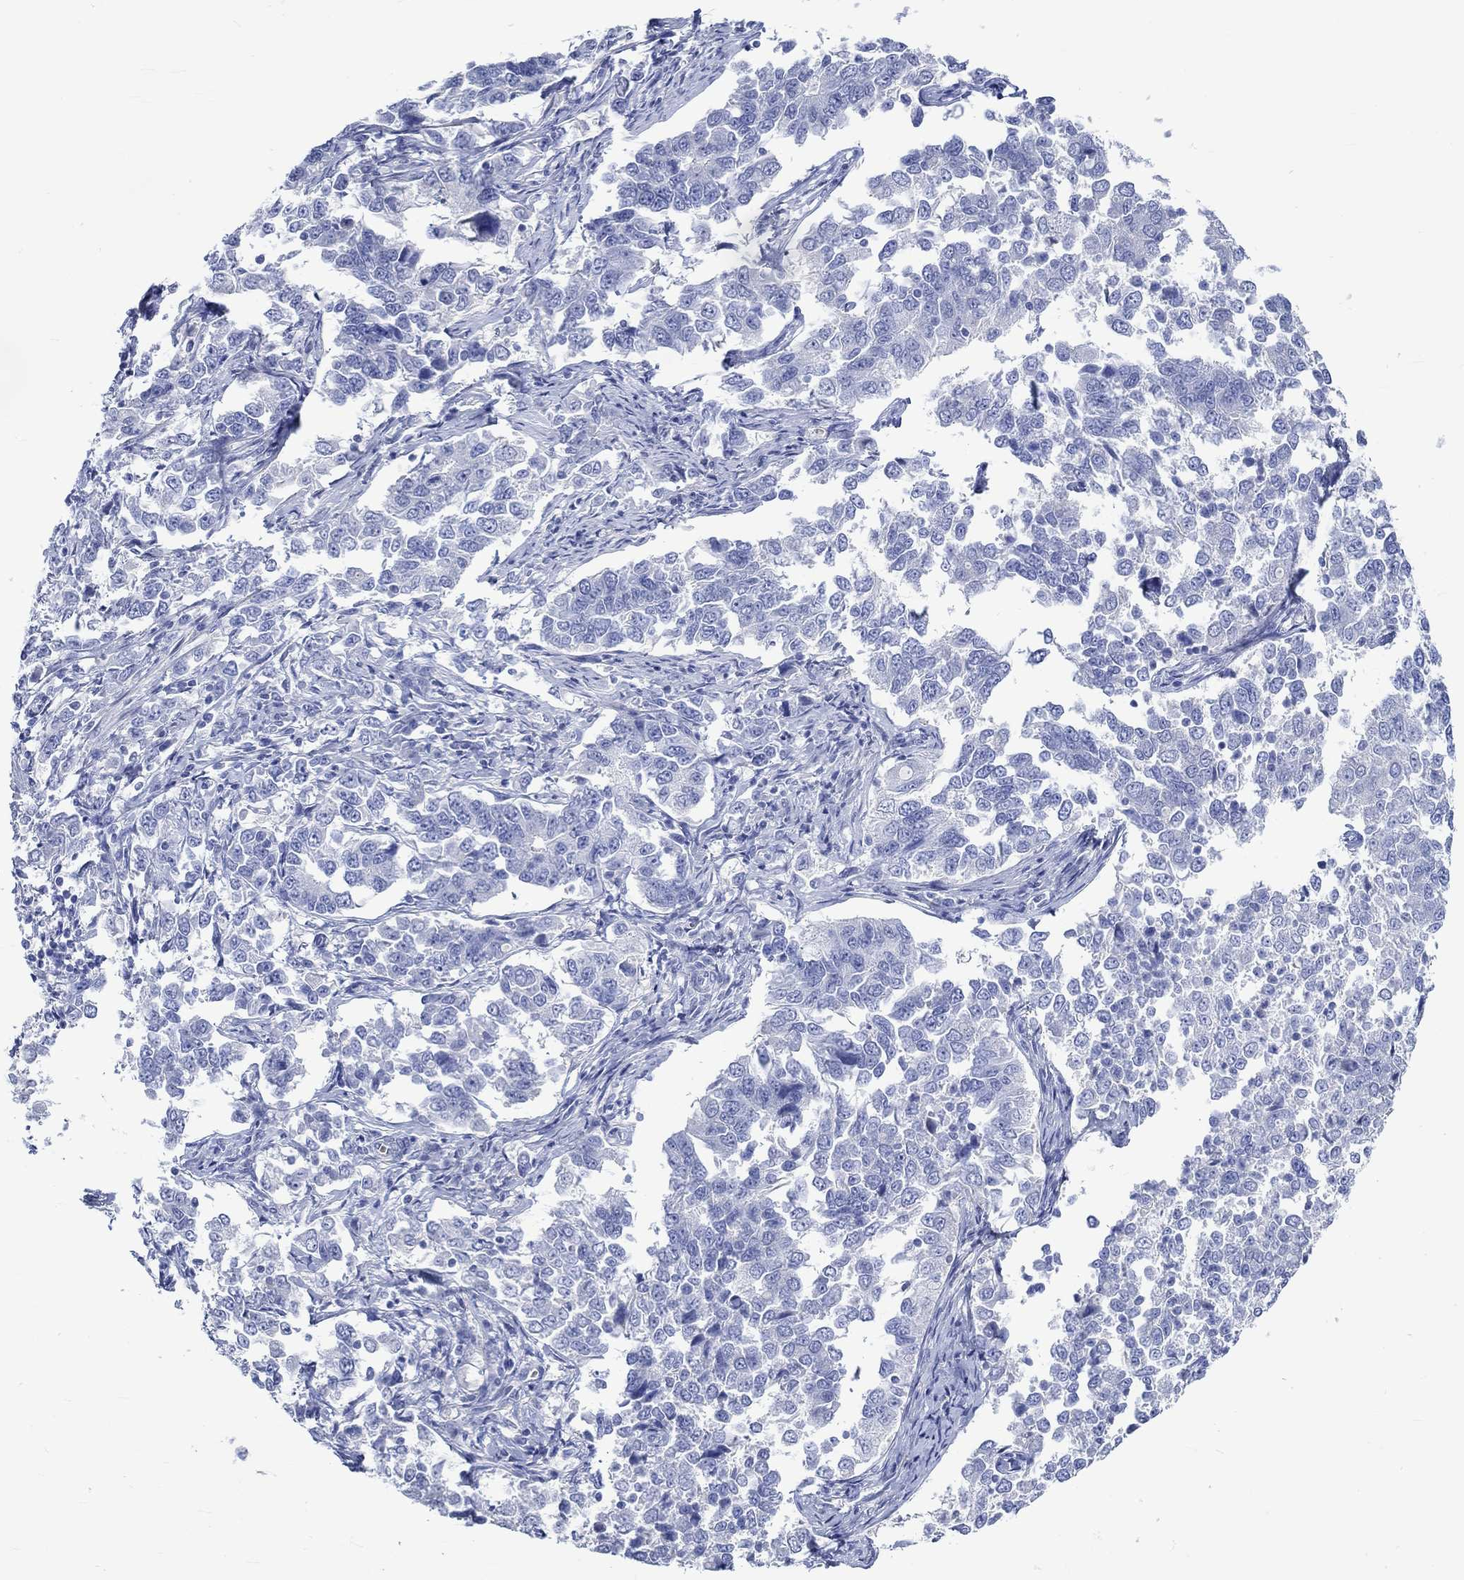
{"staining": {"intensity": "negative", "quantity": "none", "location": "none"}, "tissue": "endometrial cancer", "cell_type": "Tumor cells", "image_type": "cancer", "snomed": [{"axis": "morphology", "description": "Adenocarcinoma, NOS"}, {"axis": "topography", "description": "Endometrium"}], "caption": "Micrograph shows no protein expression in tumor cells of endometrial adenocarcinoma tissue. Brightfield microscopy of IHC stained with DAB (brown) and hematoxylin (blue), captured at high magnification.", "gene": "NRIP3", "patient": {"sex": "female", "age": 43}}